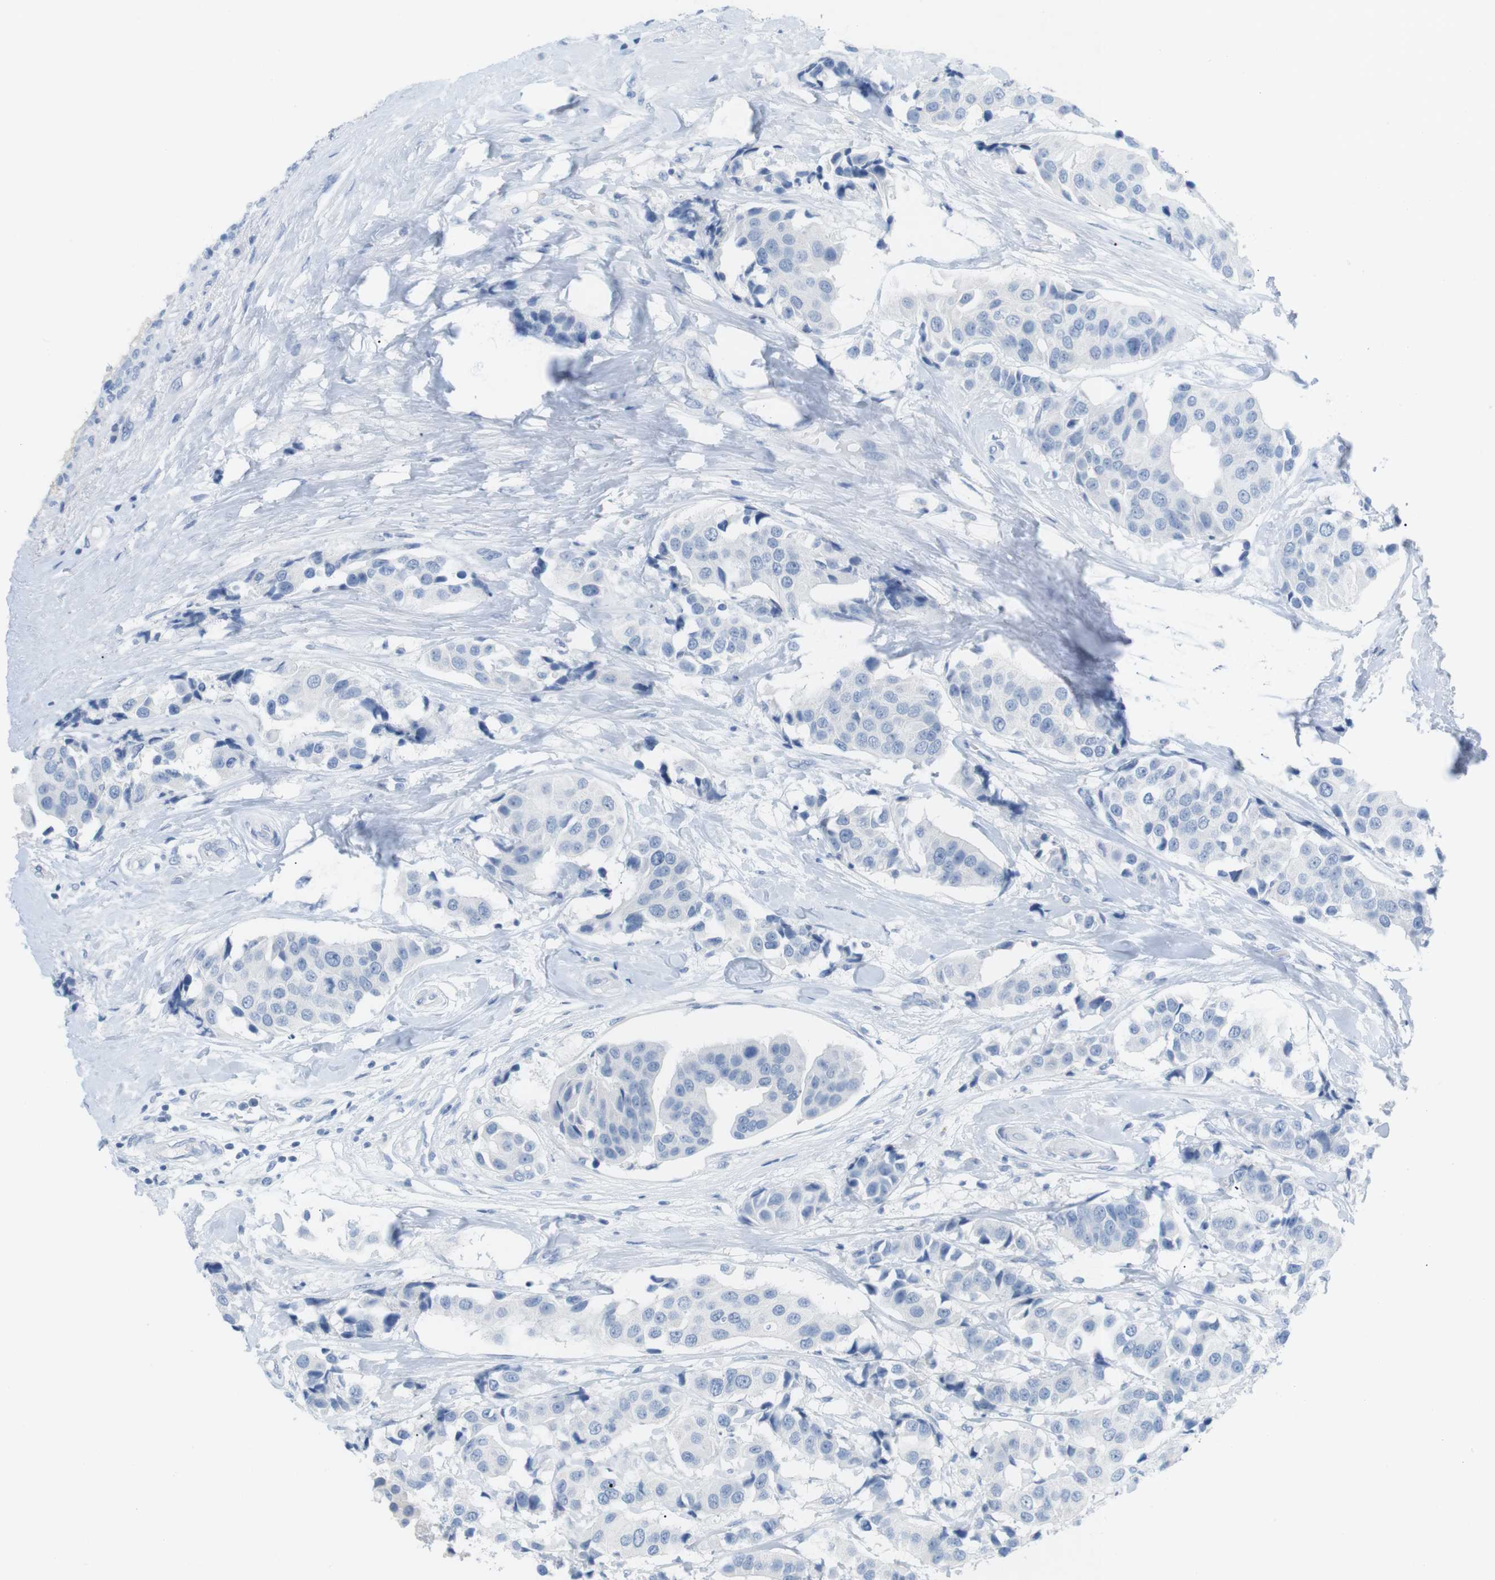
{"staining": {"intensity": "negative", "quantity": "none", "location": "none"}, "tissue": "breast cancer", "cell_type": "Tumor cells", "image_type": "cancer", "snomed": [{"axis": "morphology", "description": "Normal tissue, NOS"}, {"axis": "morphology", "description": "Duct carcinoma"}, {"axis": "topography", "description": "Breast"}], "caption": "The image shows no staining of tumor cells in breast intraductal carcinoma.", "gene": "HBG2", "patient": {"sex": "female", "age": 39}}